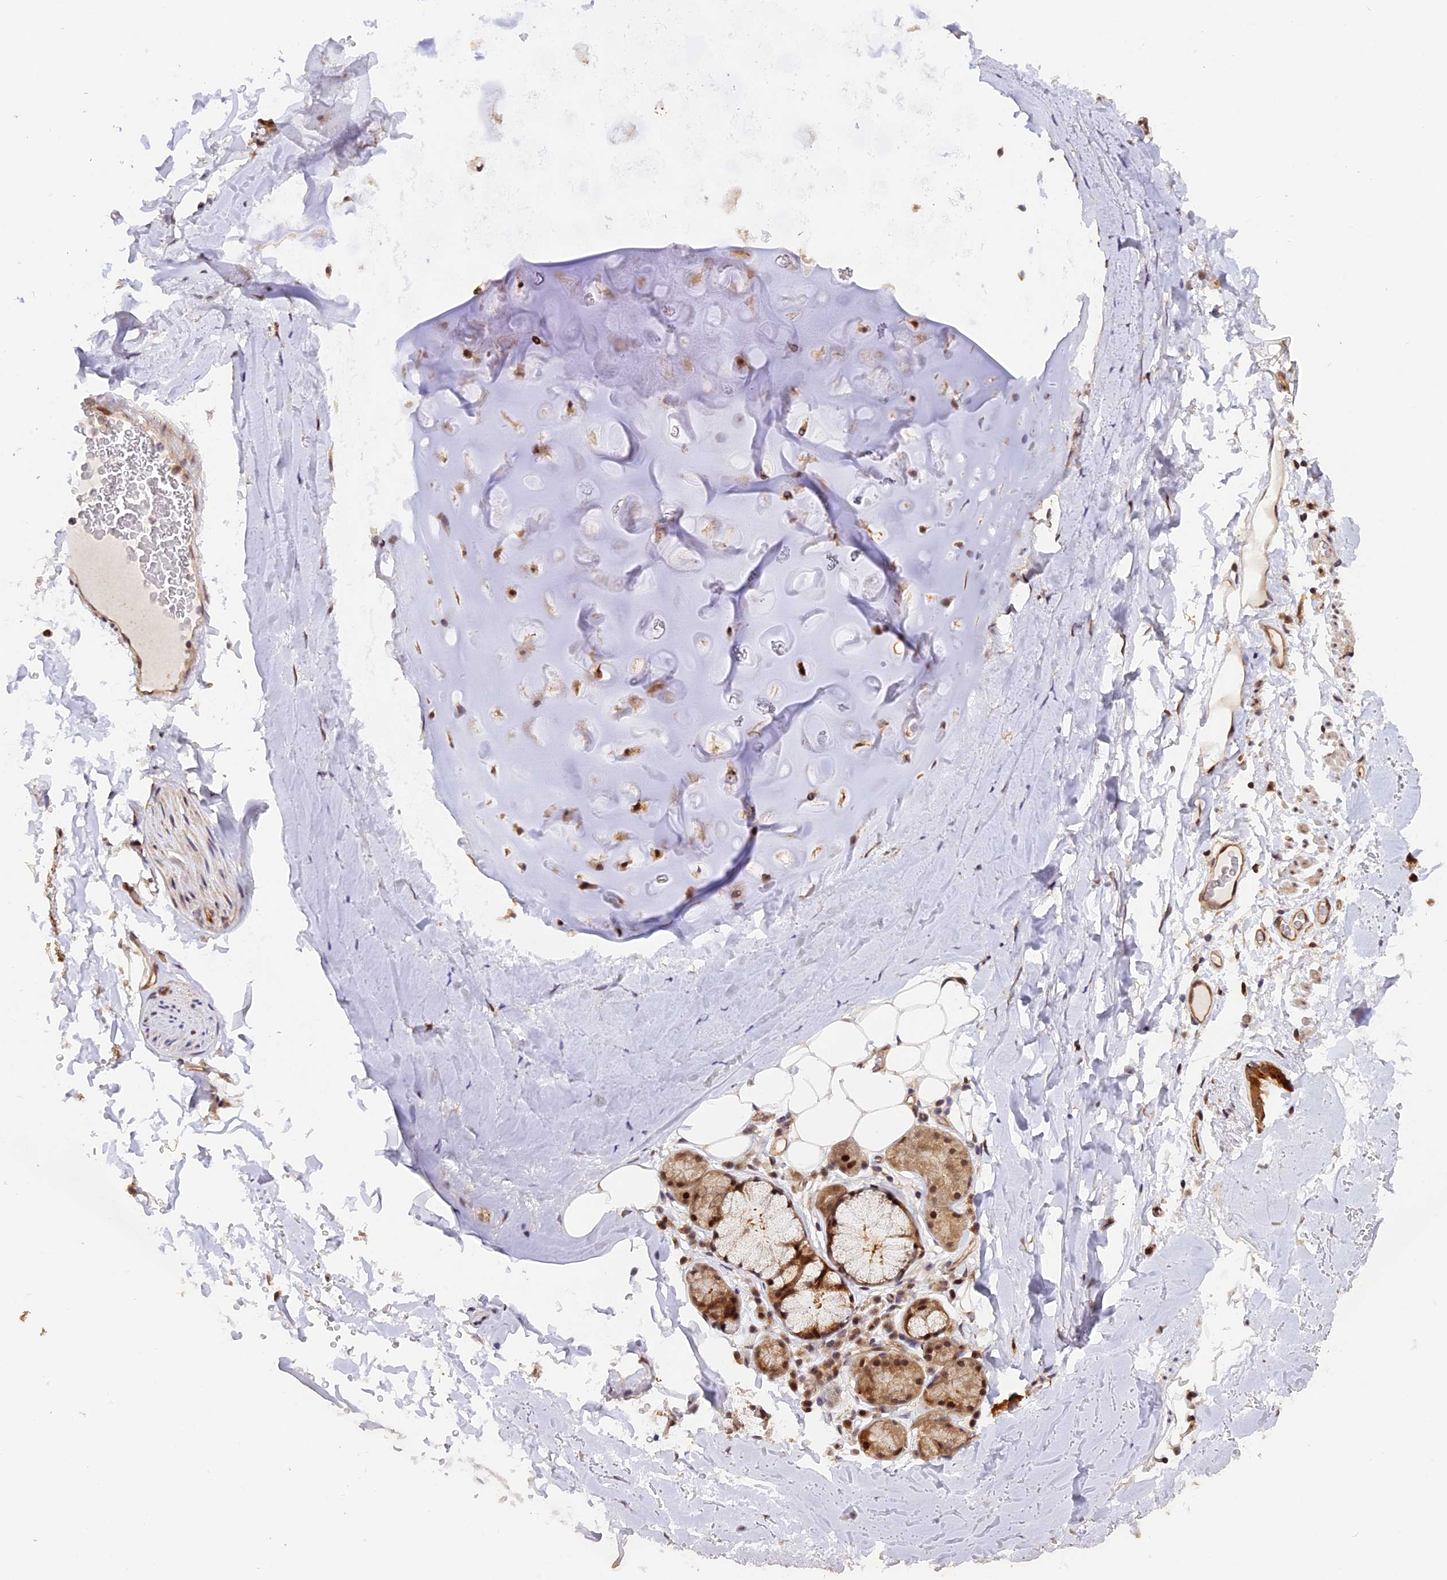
{"staining": {"intensity": "weak", "quantity": "25%-75%", "location": "nuclear"}, "tissue": "adipose tissue", "cell_type": "Adipocytes", "image_type": "normal", "snomed": [{"axis": "morphology", "description": "Normal tissue, NOS"}, {"axis": "topography", "description": "Lymph node"}, {"axis": "topography", "description": "Bronchus"}], "caption": "Immunohistochemistry (IHC) image of normal human adipose tissue stained for a protein (brown), which shows low levels of weak nuclear positivity in about 25%-75% of adipocytes.", "gene": "SAMD4A", "patient": {"sex": "male", "age": 63}}